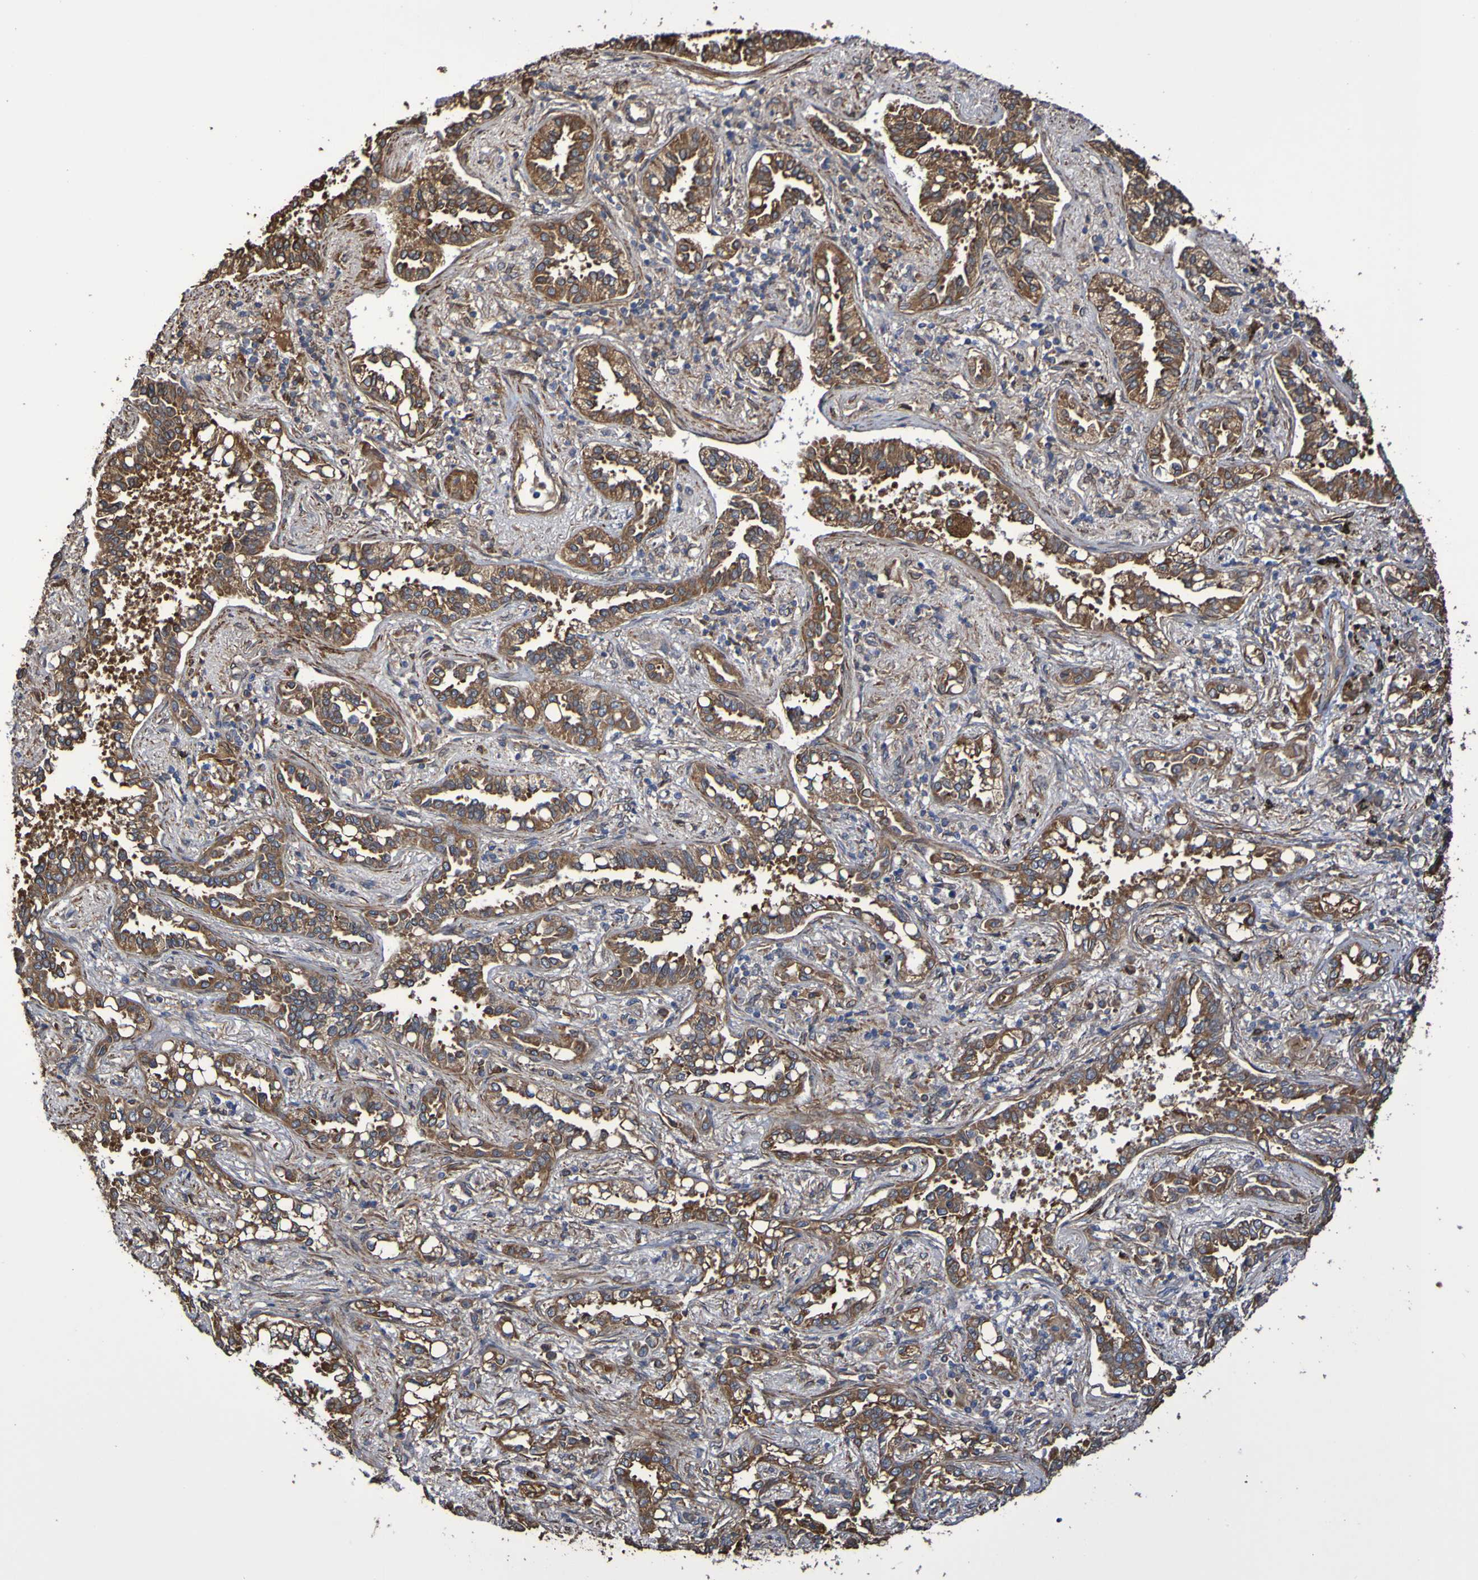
{"staining": {"intensity": "moderate", "quantity": ">75%", "location": "cytoplasmic/membranous"}, "tissue": "lung cancer", "cell_type": "Tumor cells", "image_type": "cancer", "snomed": [{"axis": "morphology", "description": "Normal tissue, NOS"}, {"axis": "morphology", "description": "Adenocarcinoma, NOS"}, {"axis": "topography", "description": "Lung"}], "caption": "Lung adenocarcinoma tissue displays moderate cytoplasmic/membranous expression in about >75% of tumor cells, visualized by immunohistochemistry.", "gene": "RAB11A", "patient": {"sex": "male", "age": 59}}